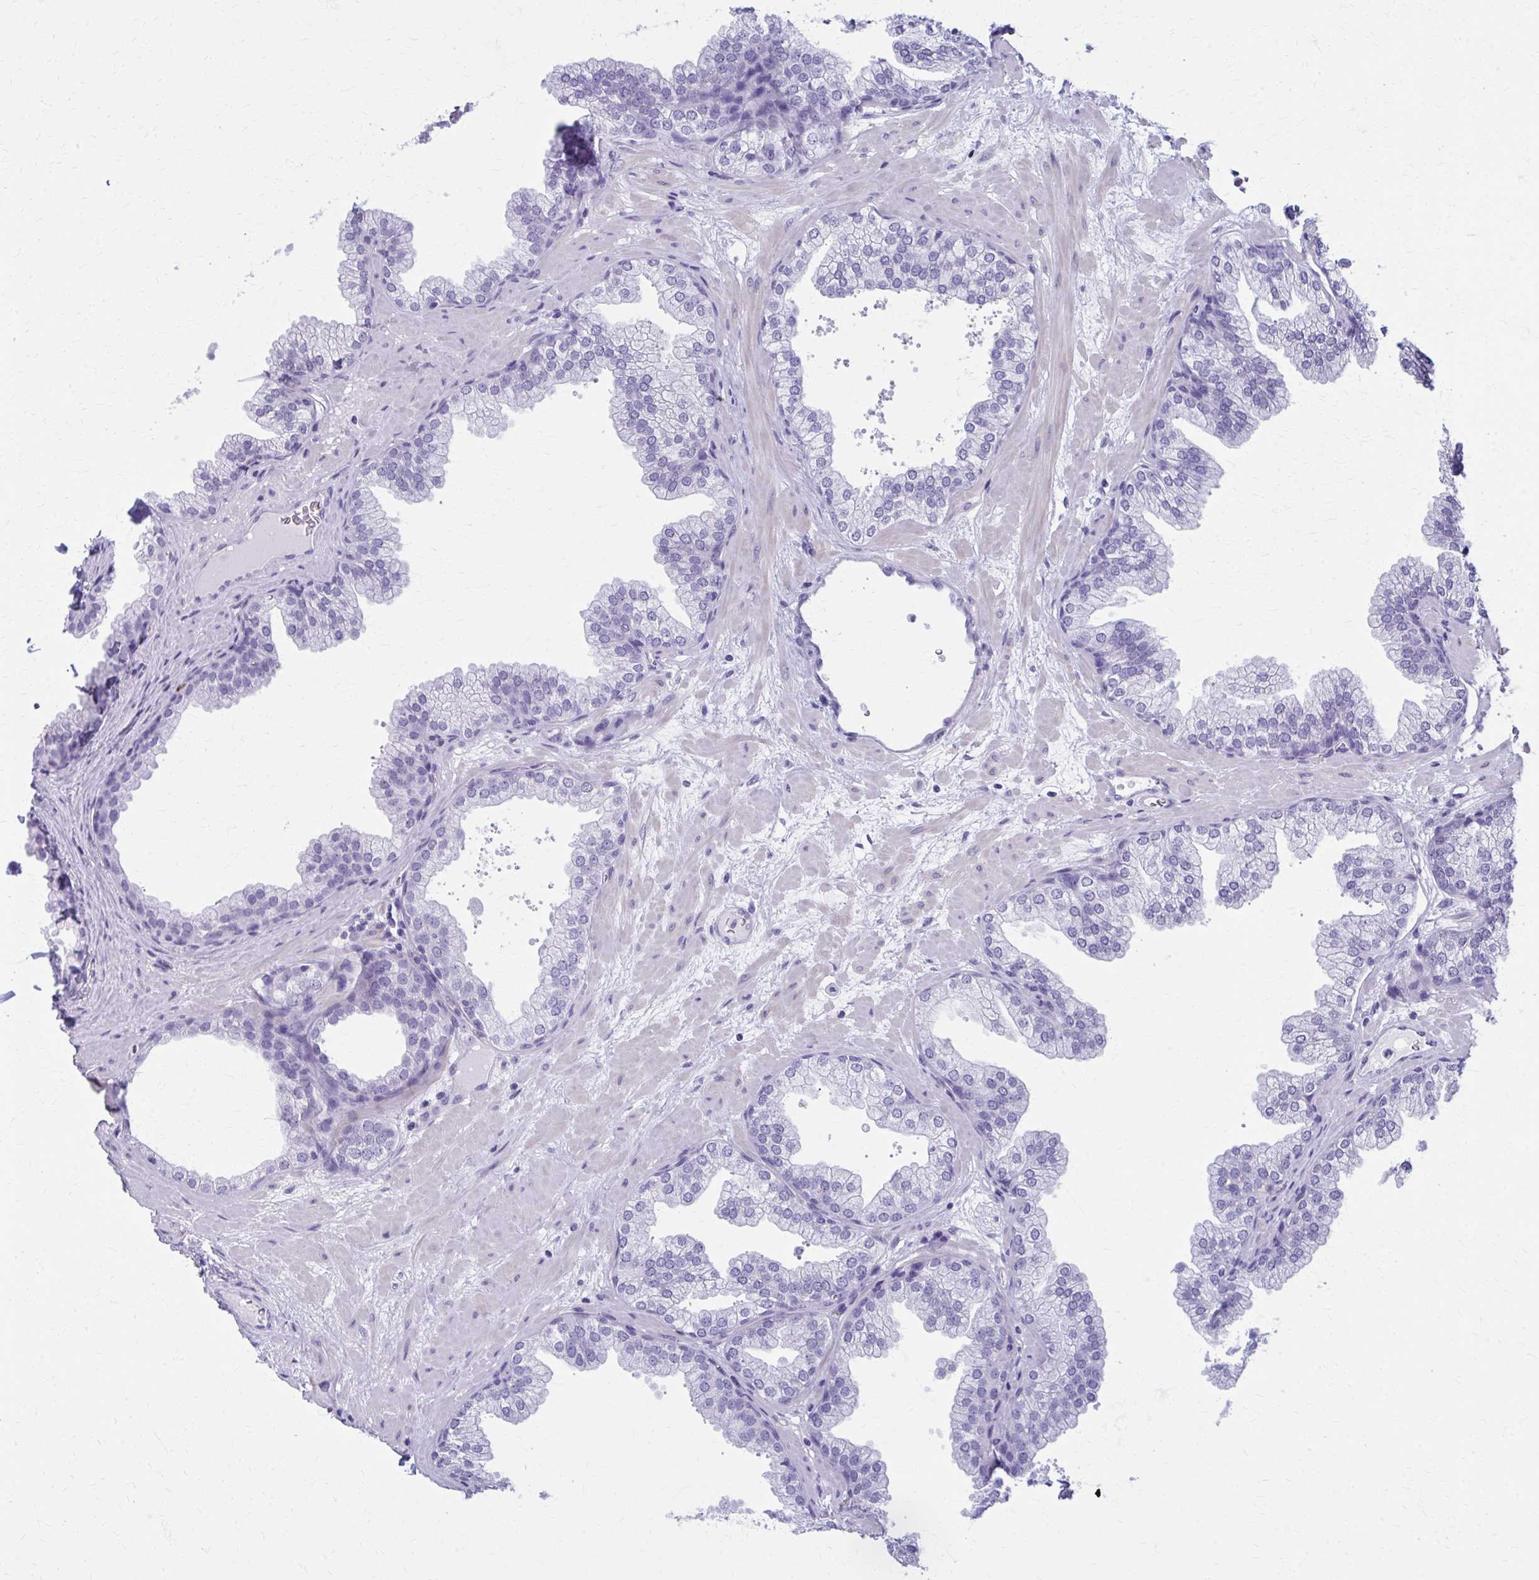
{"staining": {"intensity": "negative", "quantity": "none", "location": "none"}, "tissue": "prostate", "cell_type": "Glandular cells", "image_type": "normal", "snomed": [{"axis": "morphology", "description": "Normal tissue, NOS"}, {"axis": "topography", "description": "Prostate"}], "caption": "The immunohistochemistry image has no significant staining in glandular cells of prostate. Brightfield microscopy of IHC stained with DAB (brown) and hematoxylin (blue), captured at high magnification.", "gene": "MPLKIP", "patient": {"sex": "male", "age": 37}}